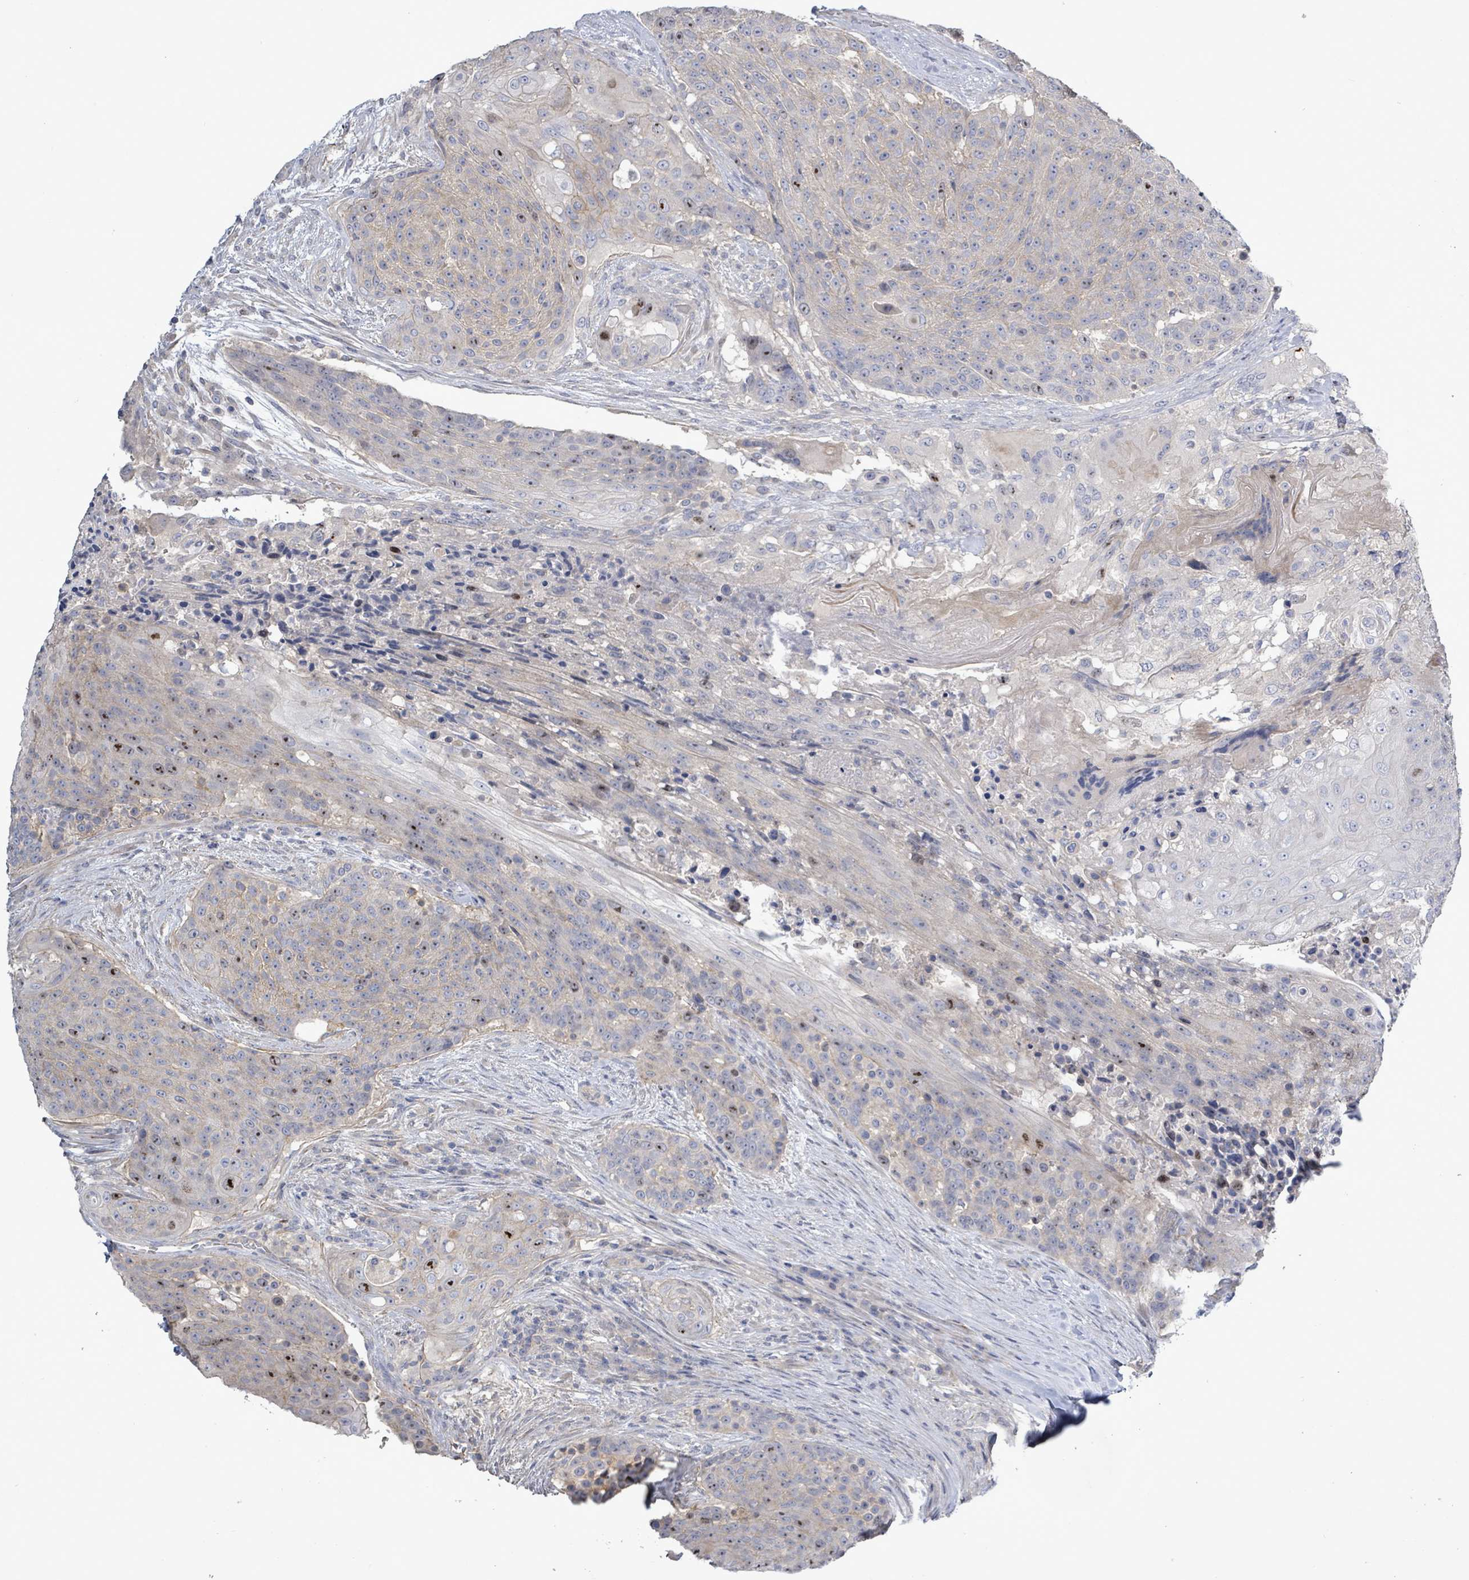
{"staining": {"intensity": "moderate", "quantity": "<25%", "location": "nuclear"}, "tissue": "urothelial cancer", "cell_type": "Tumor cells", "image_type": "cancer", "snomed": [{"axis": "morphology", "description": "Urothelial carcinoma, High grade"}, {"axis": "topography", "description": "Urinary bladder"}], "caption": "Protein expression analysis of urothelial cancer demonstrates moderate nuclear positivity in approximately <25% of tumor cells.", "gene": "KRAS", "patient": {"sex": "female", "age": 63}}